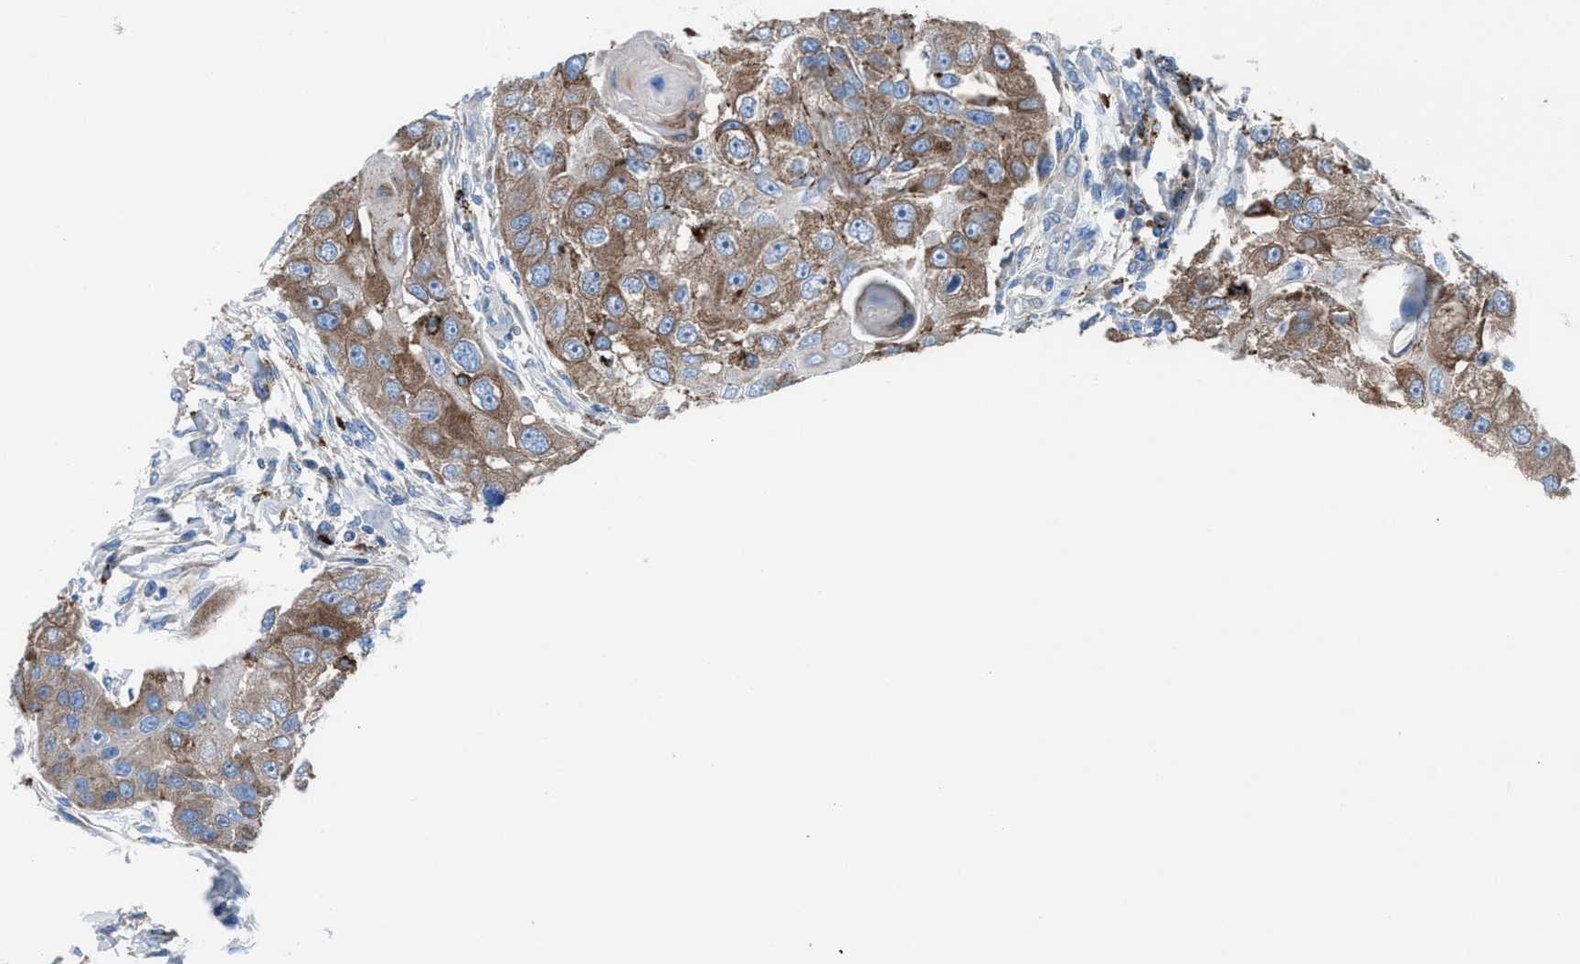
{"staining": {"intensity": "moderate", "quantity": ">75%", "location": "cytoplasmic/membranous"}, "tissue": "head and neck cancer", "cell_type": "Tumor cells", "image_type": "cancer", "snomed": [{"axis": "morphology", "description": "Normal tissue, NOS"}, {"axis": "morphology", "description": "Squamous cell carcinoma, NOS"}, {"axis": "topography", "description": "Skeletal muscle"}, {"axis": "topography", "description": "Head-Neck"}], "caption": "A micrograph showing moderate cytoplasmic/membranous staining in approximately >75% of tumor cells in head and neck cancer (squamous cell carcinoma), as visualized by brown immunohistochemical staining.", "gene": "CD1B", "patient": {"sex": "male", "age": 51}}